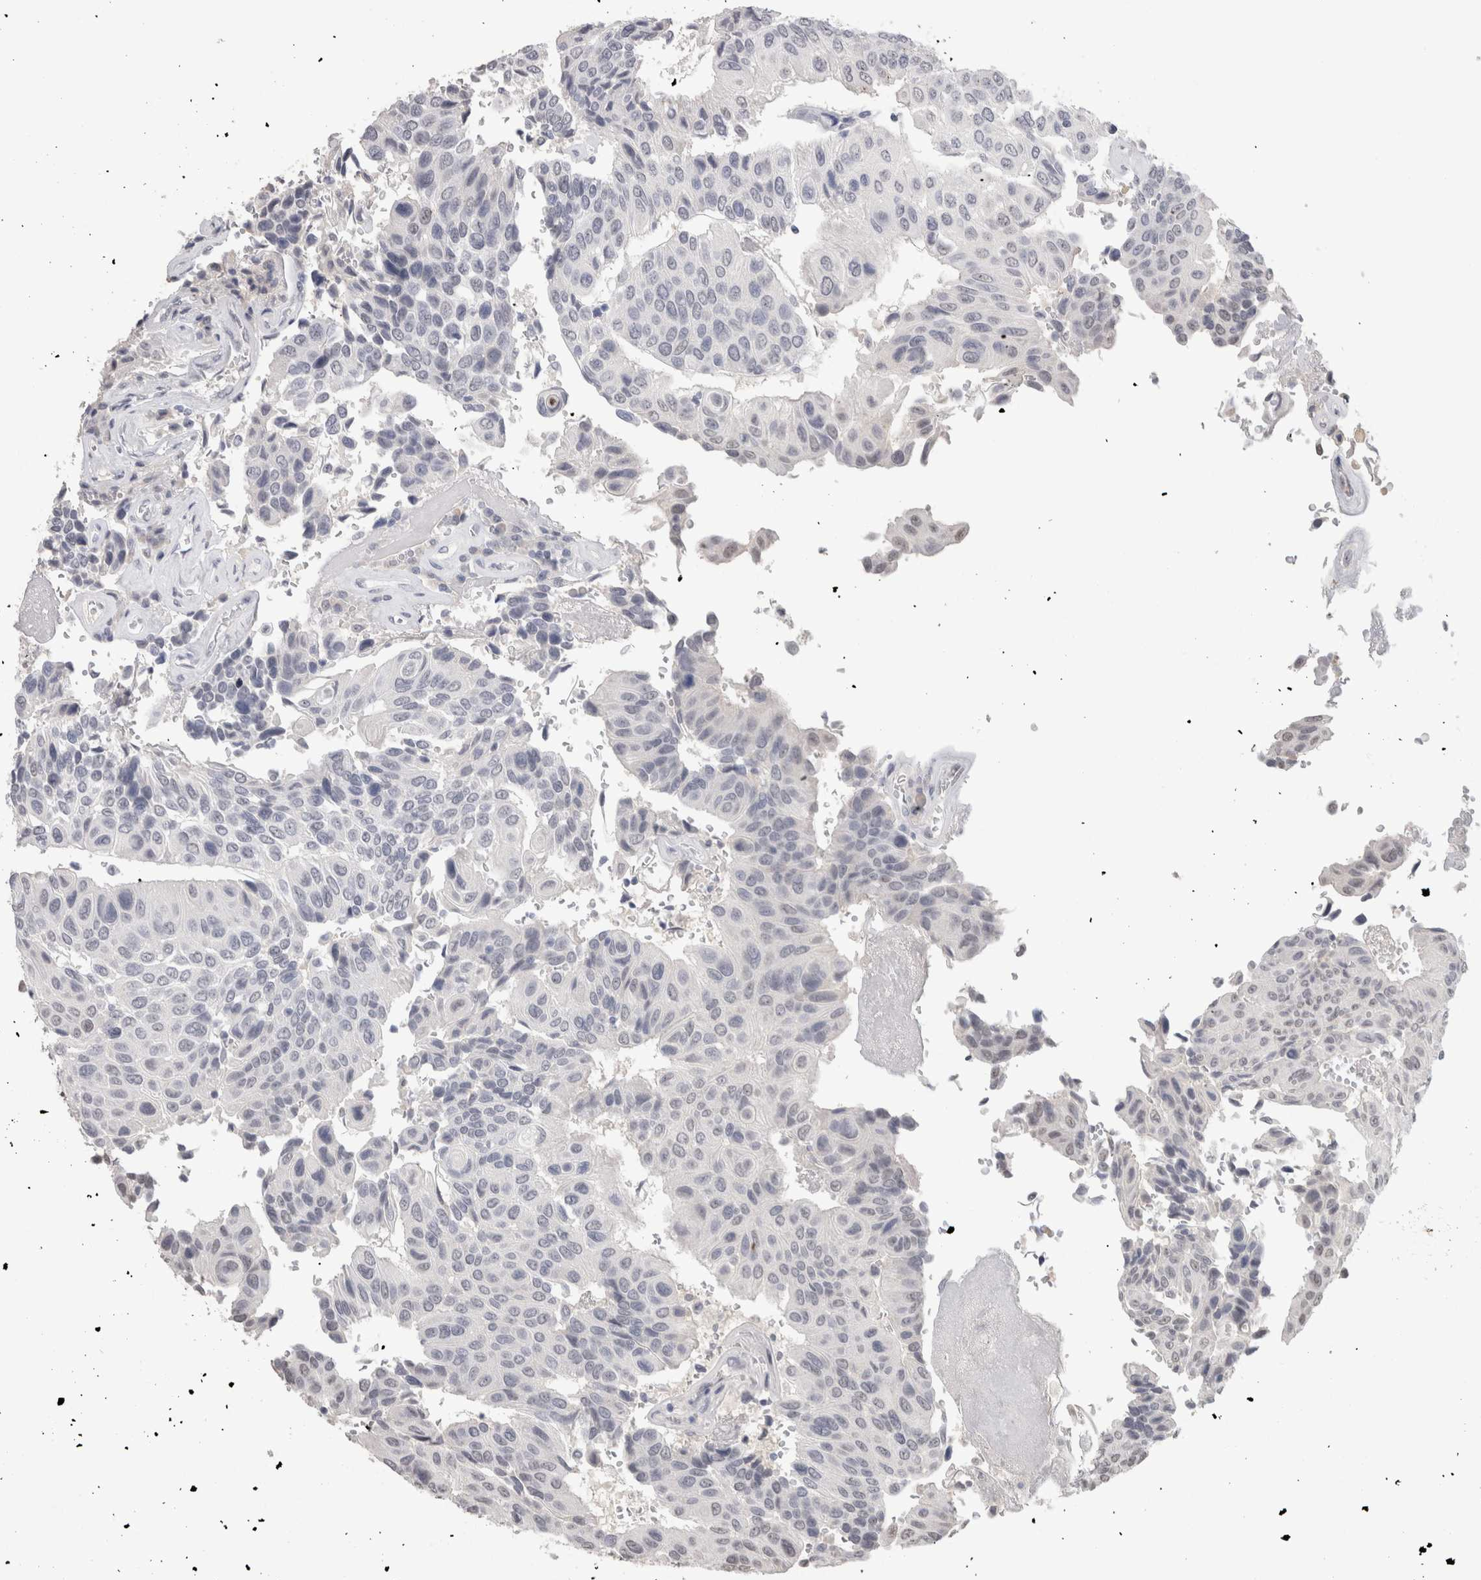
{"staining": {"intensity": "negative", "quantity": "none", "location": "none"}, "tissue": "urothelial cancer", "cell_type": "Tumor cells", "image_type": "cancer", "snomed": [{"axis": "morphology", "description": "Urothelial carcinoma, High grade"}, {"axis": "topography", "description": "Urinary bladder"}], "caption": "Immunohistochemistry of urothelial cancer demonstrates no positivity in tumor cells.", "gene": "CADM3", "patient": {"sex": "male", "age": 66}}